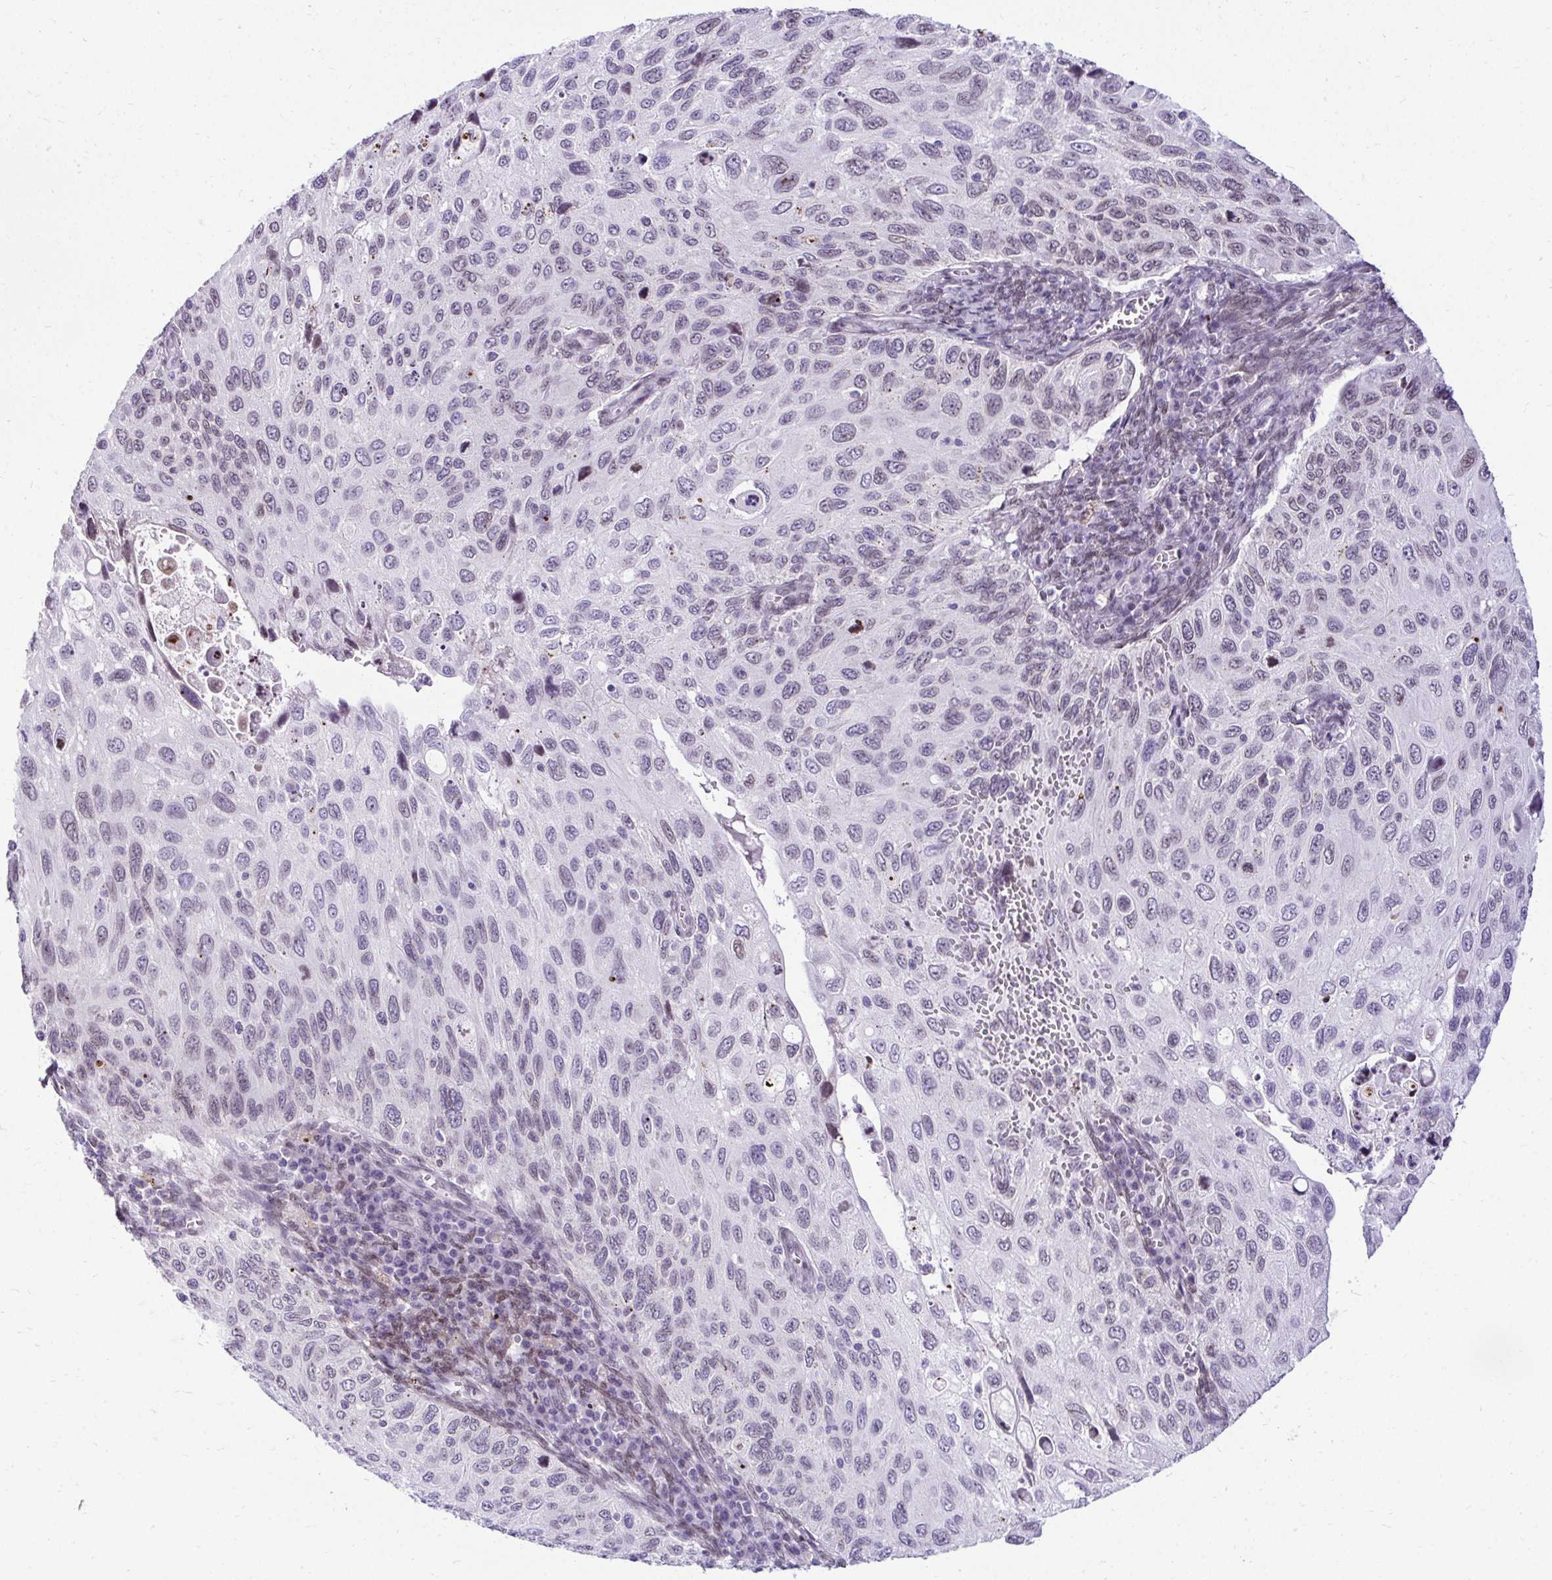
{"staining": {"intensity": "negative", "quantity": "none", "location": "none"}, "tissue": "cervical cancer", "cell_type": "Tumor cells", "image_type": "cancer", "snomed": [{"axis": "morphology", "description": "Squamous cell carcinoma, NOS"}, {"axis": "topography", "description": "Cervix"}], "caption": "Tumor cells show no significant protein staining in squamous cell carcinoma (cervical). (Brightfield microscopy of DAB immunohistochemistry at high magnification).", "gene": "BANF1", "patient": {"sex": "female", "age": 70}}